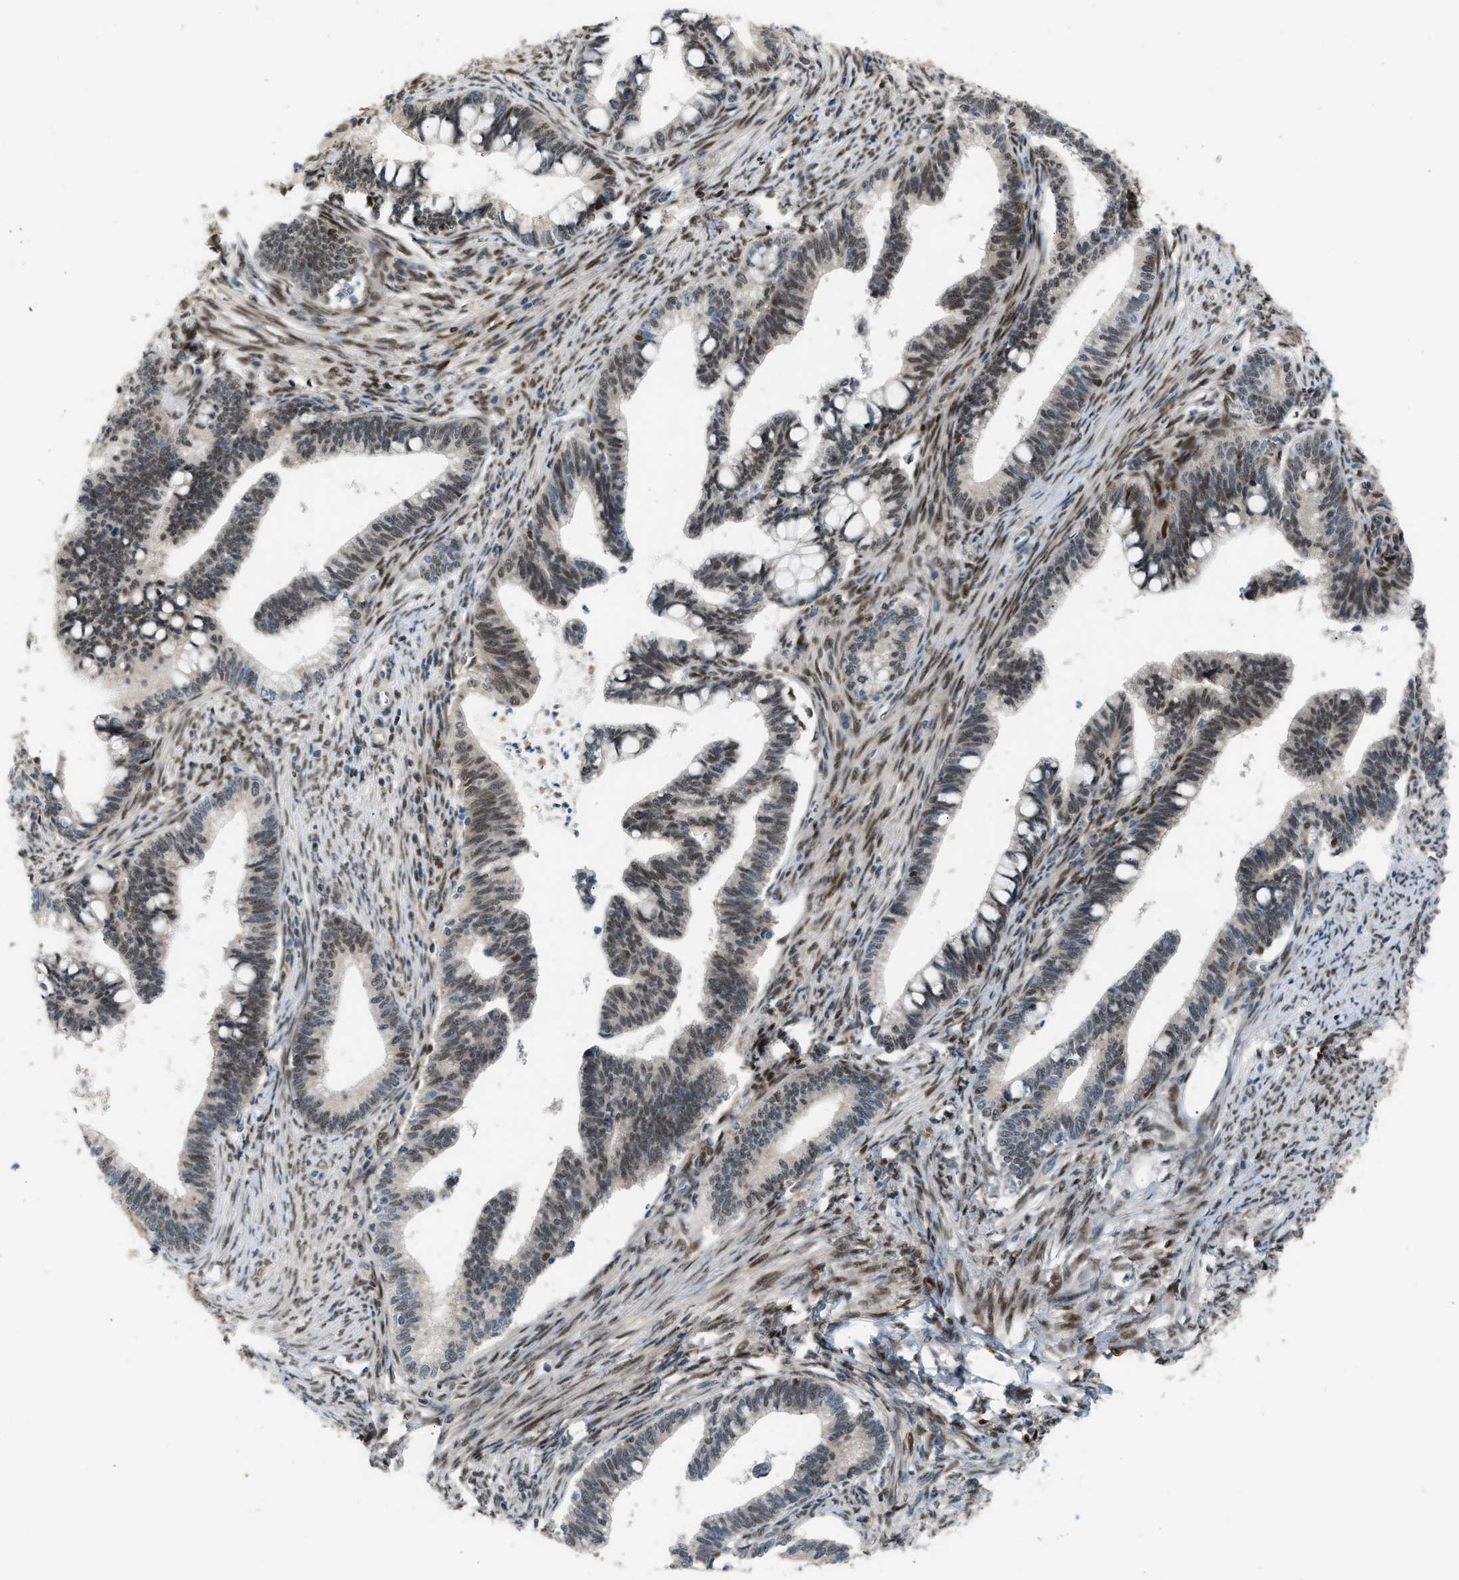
{"staining": {"intensity": "weak", "quantity": "25%-75%", "location": "nuclear"}, "tissue": "cervical cancer", "cell_type": "Tumor cells", "image_type": "cancer", "snomed": [{"axis": "morphology", "description": "Adenocarcinoma, NOS"}, {"axis": "topography", "description": "Cervix"}], "caption": "A low amount of weak nuclear staining is appreciated in approximately 25%-75% of tumor cells in cervical cancer tissue.", "gene": "SSBP2", "patient": {"sex": "female", "age": 36}}